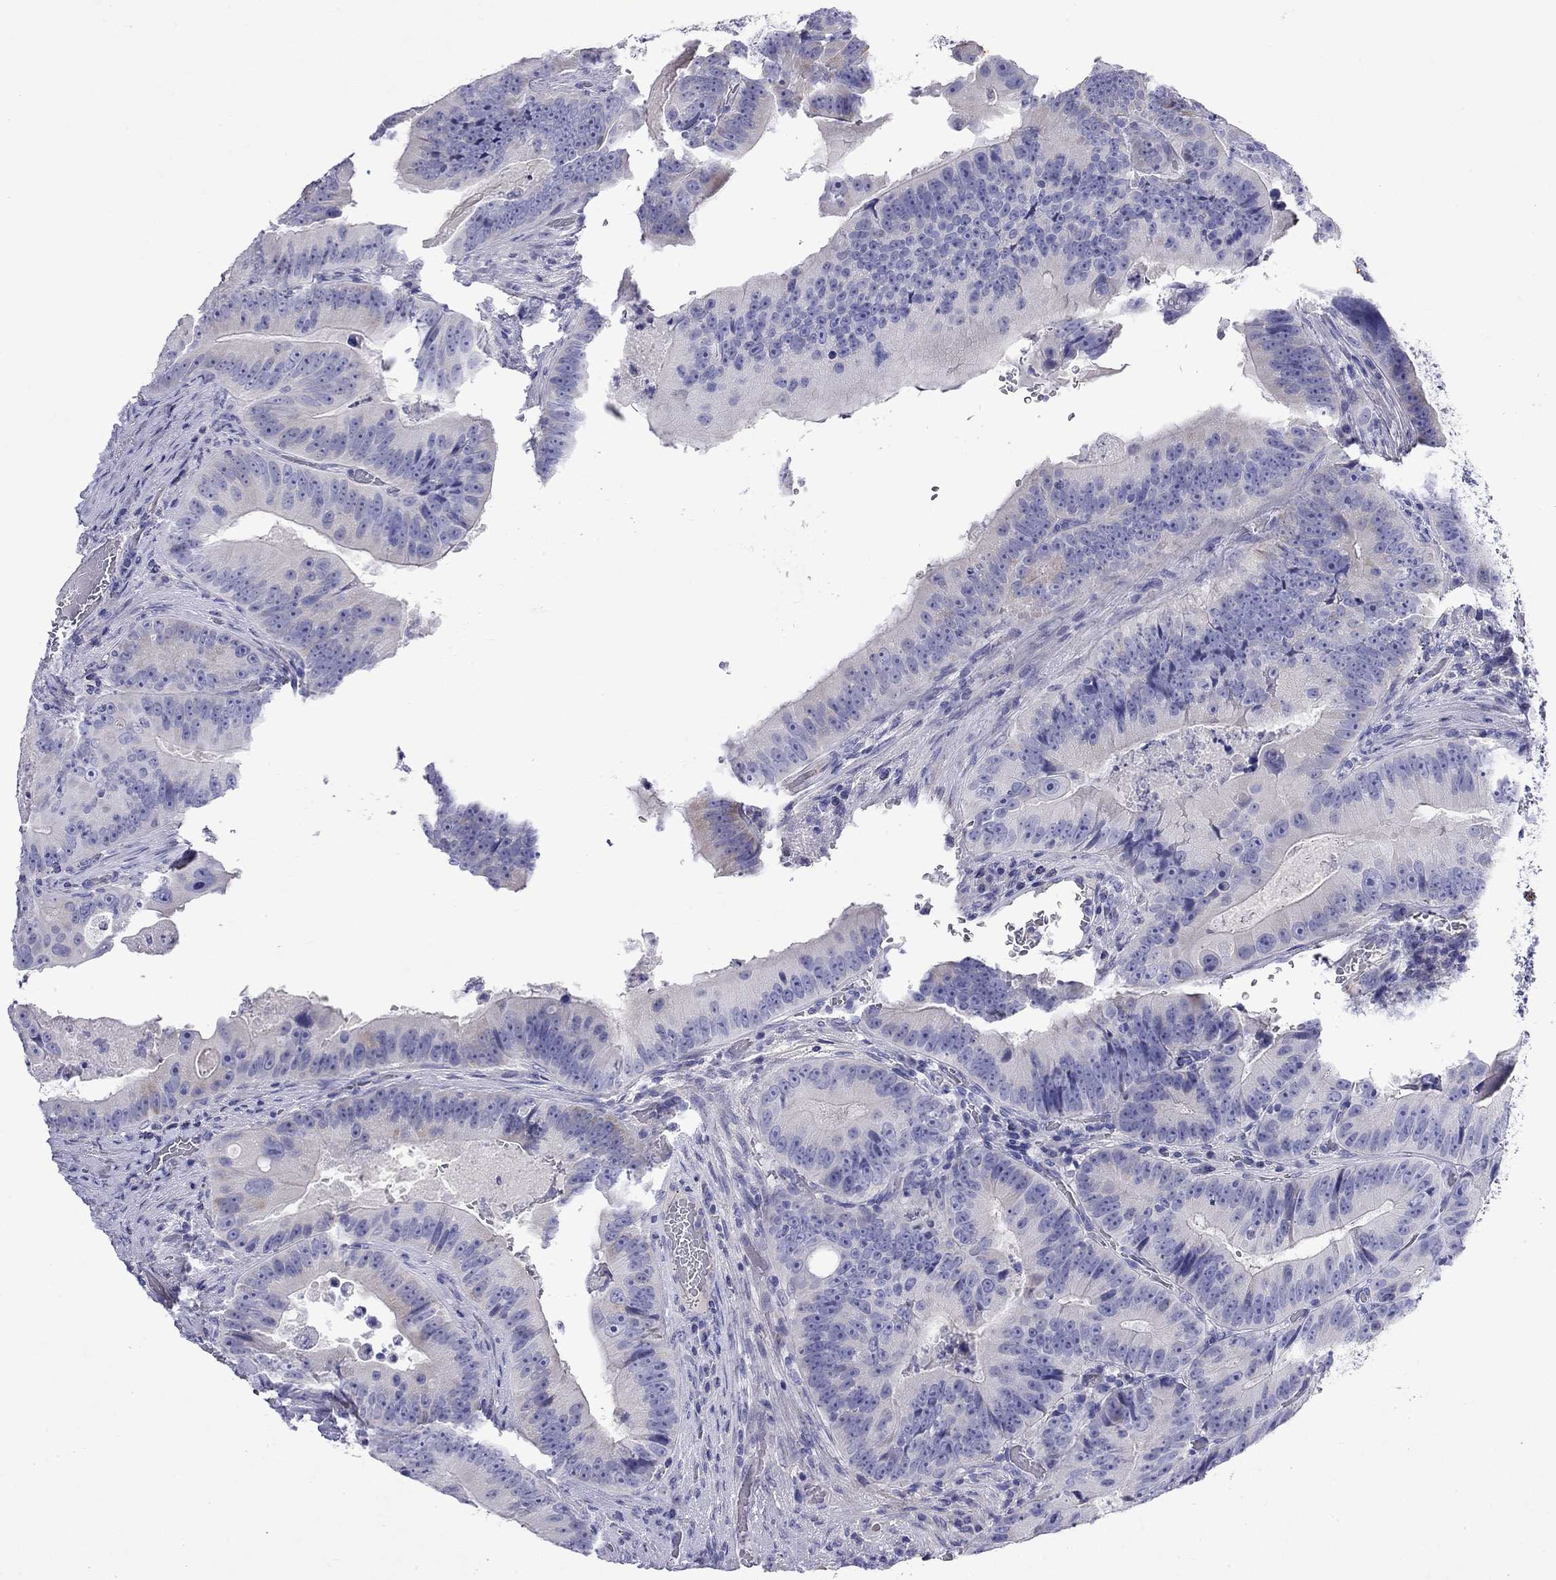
{"staining": {"intensity": "negative", "quantity": "none", "location": "none"}, "tissue": "colorectal cancer", "cell_type": "Tumor cells", "image_type": "cancer", "snomed": [{"axis": "morphology", "description": "Adenocarcinoma, NOS"}, {"axis": "topography", "description": "Colon"}], "caption": "Immunohistochemical staining of human colorectal cancer demonstrates no significant positivity in tumor cells.", "gene": "GNAT3", "patient": {"sex": "female", "age": 86}}